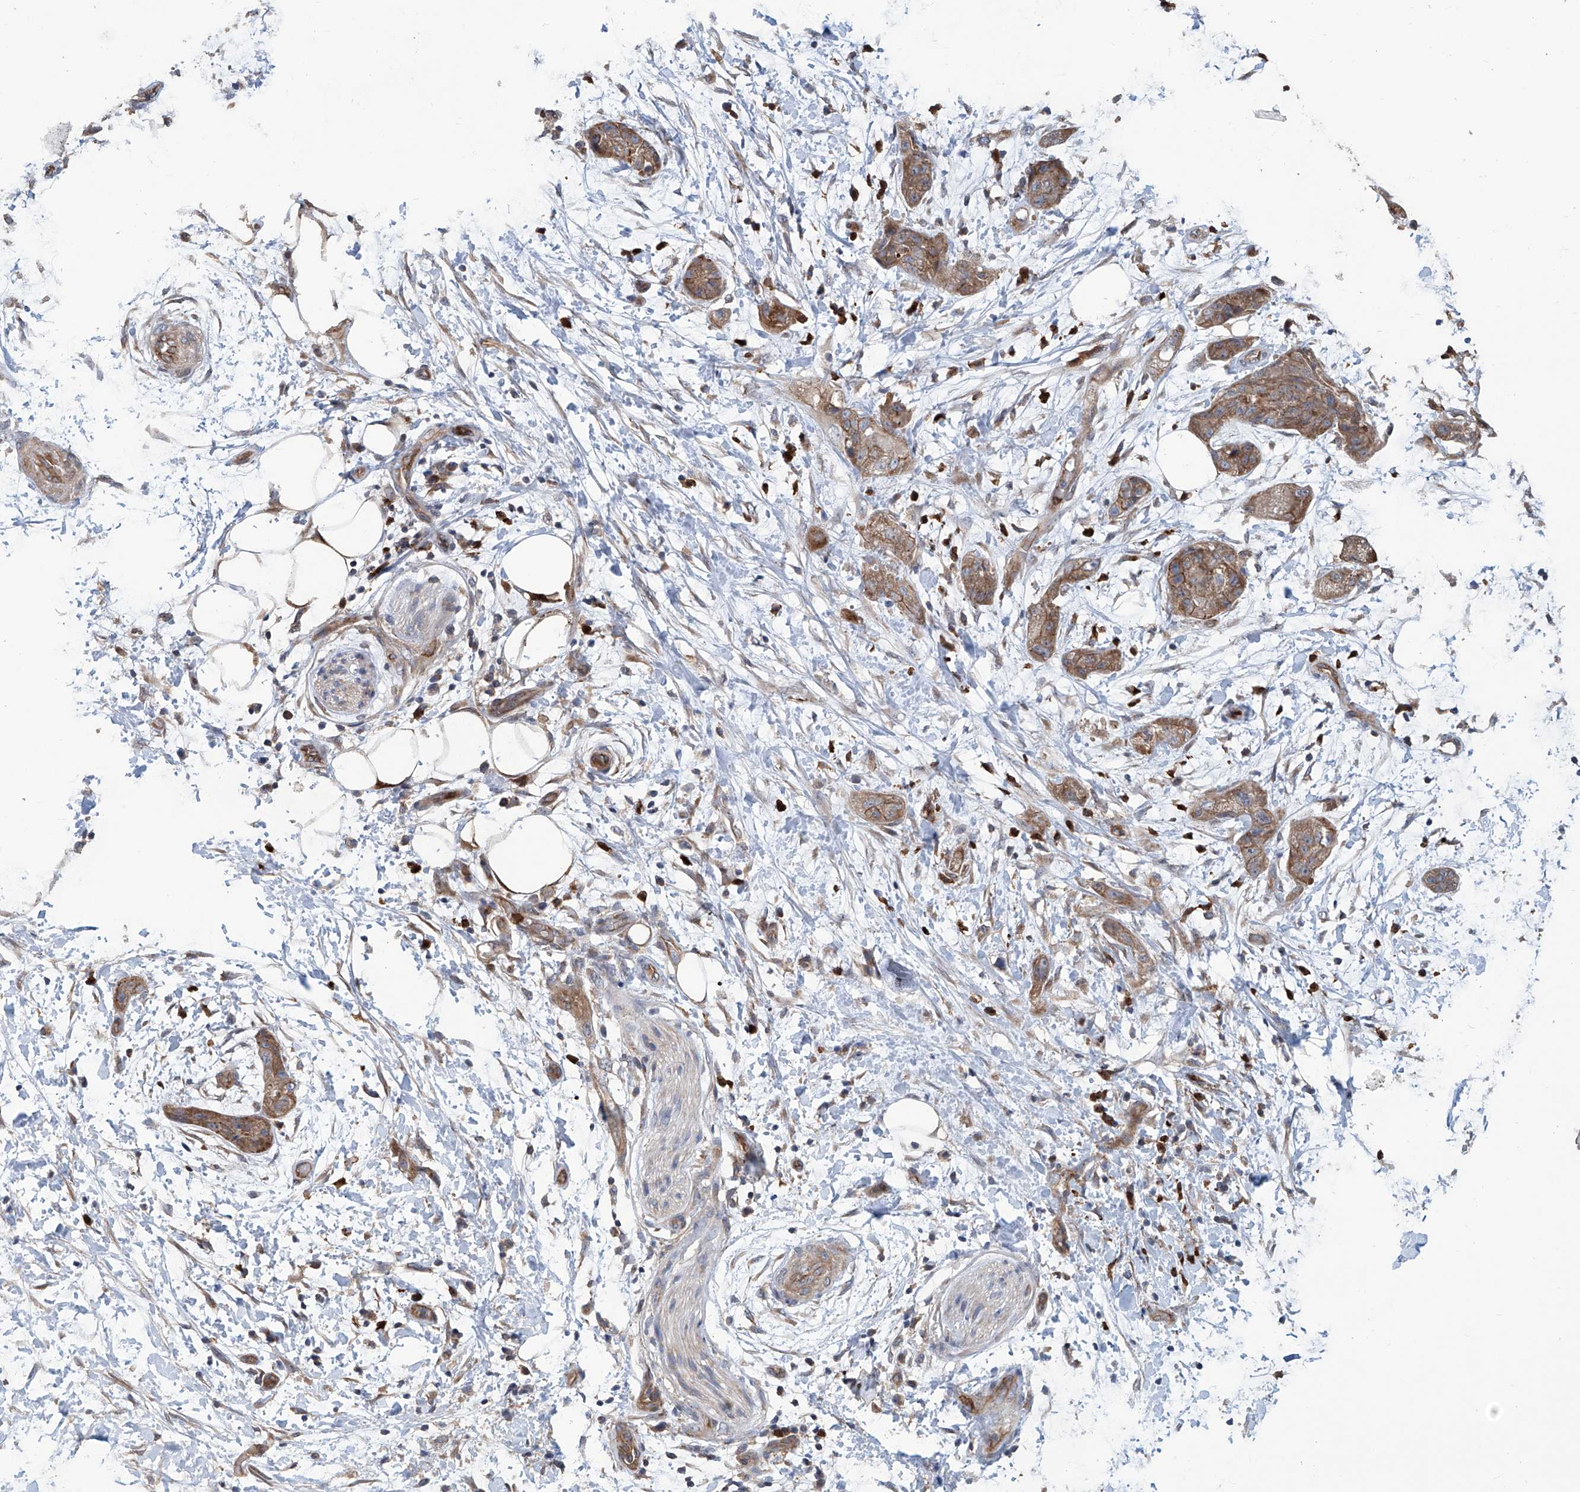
{"staining": {"intensity": "moderate", "quantity": "25%-75%", "location": "cytoplasmic/membranous"}, "tissue": "pancreatic cancer", "cell_type": "Tumor cells", "image_type": "cancer", "snomed": [{"axis": "morphology", "description": "Adenocarcinoma, NOS"}, {"axis": "topography", "description": "Pancreas"}], "caption": "There is medium levels of moderate cytoplasmic/membranous staining in tumor cells of pancreatic cancer (adenocarcinoma), as demonstrated by immunohistochemical staining (brown color).", "gene": "EIF2D", "patient": {"sex": "female", "age": 78}}